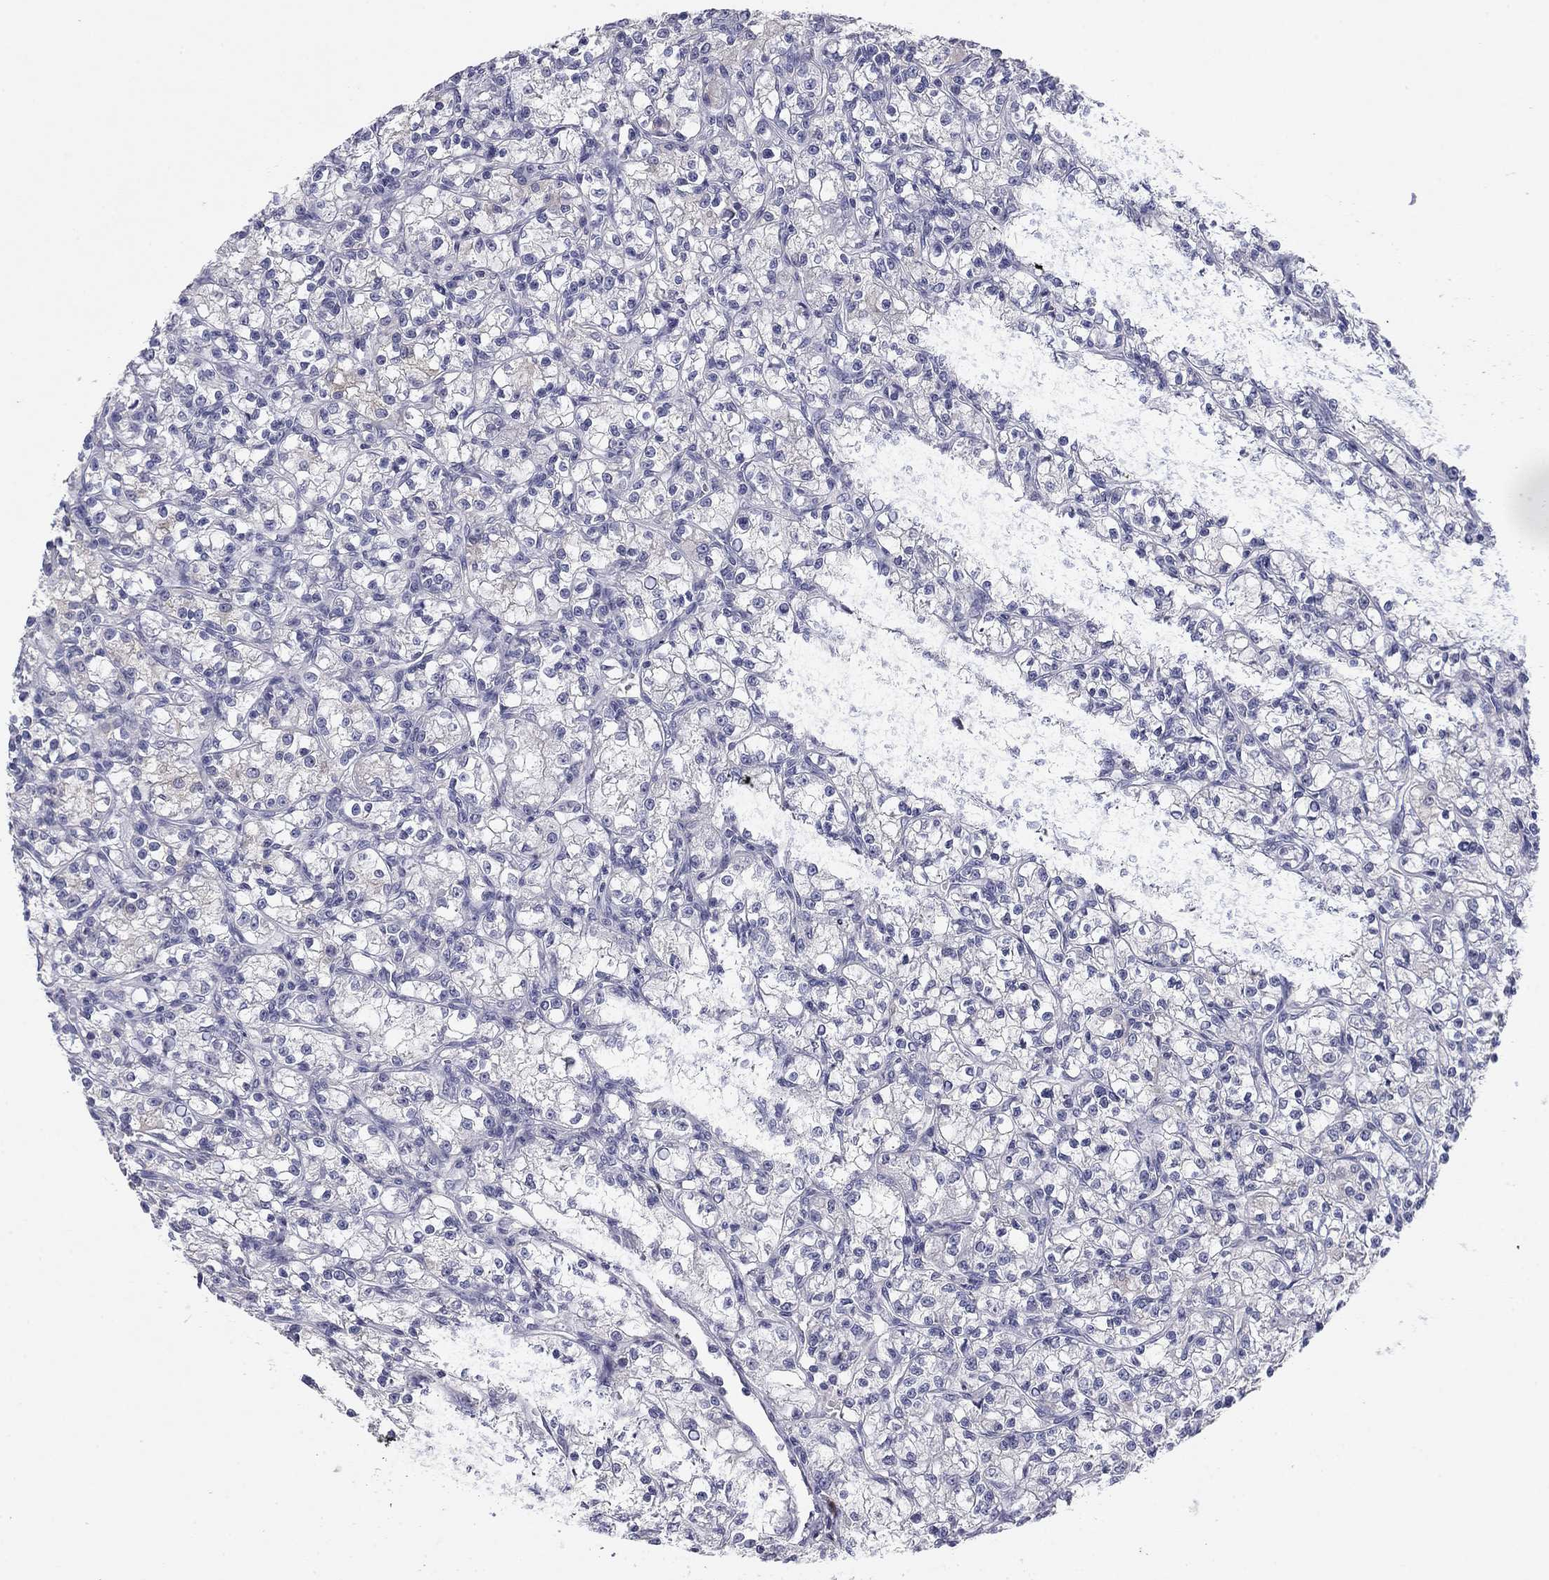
{"staining": {"intensity": "negative", "quantity": "none", "location": "none"}, "tissue": "renal cancer", "cell_type": "Tumor cells", "image_type": "cancer", "snomed": [{"axis": "morphology", "description": "Adenocarcinoma, NOS"}, {"axis": "topography", "description": "Kidney"}], "caption": "An image of renal cancer (adenocarcinoma) stained for a protein reveals no brown staining in tumor cells.", "gene": "CNTNAP4", "patient": {"sex": "female", "age": 59}}